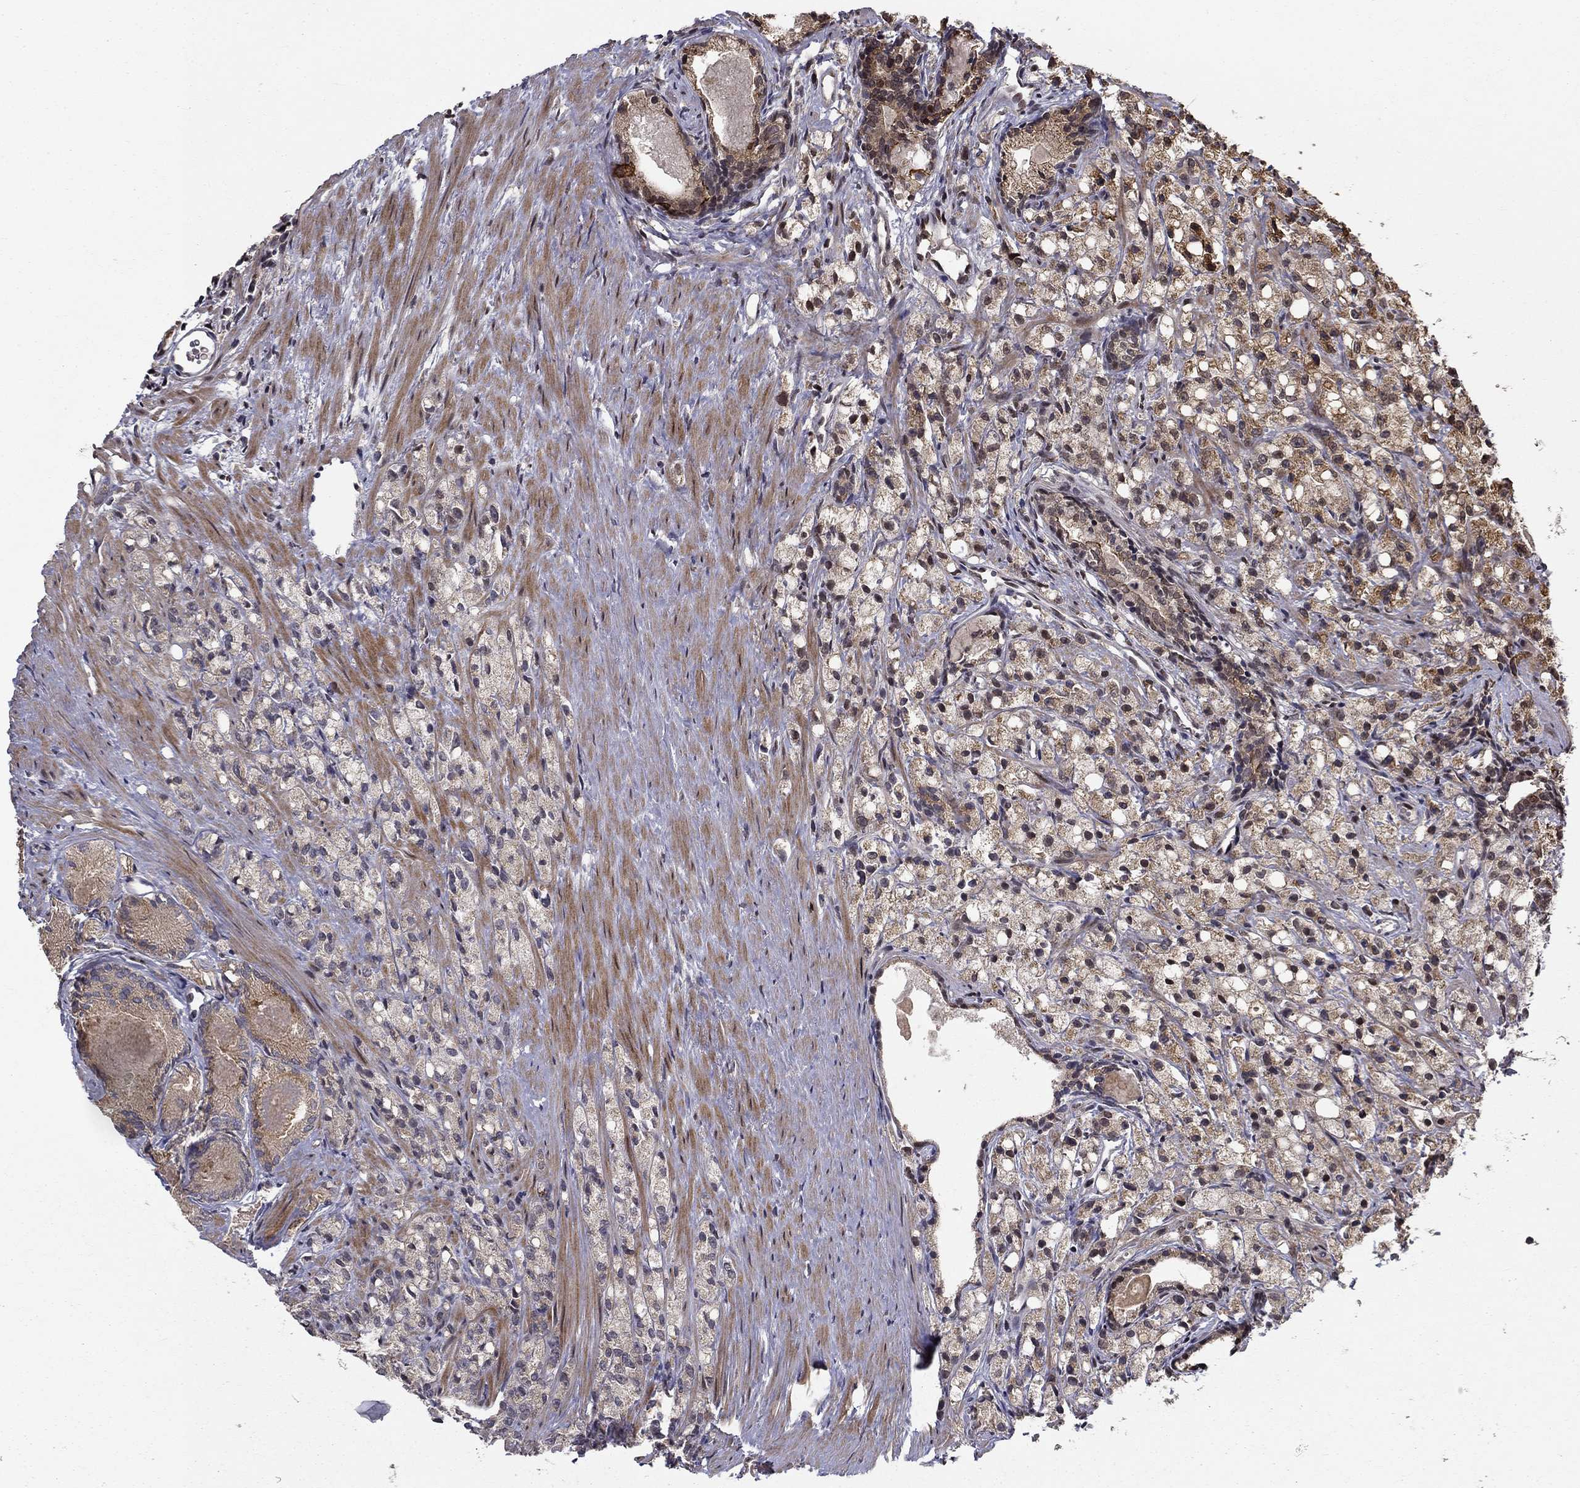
{"staining": {"intensity": "moderate", "quantity": "<25%", "location": "cytoplasmic/membranous"}, "tissue": "prostate cancer", "cell_type": "Tumor cells", "image_type": "cancer", "snomed": [{"axis": "morphology", "description": "Adenocarcinoma, High grade"}, {"axis": "topography", "description": "Prostate"}], "caption": "Protein expression analysis of human prostate cancer reveals moderate cytoplasmic/membranous positivity in about <25% of tumor cells.", "gene": "CDCA7L", "patient": {"sex": "male", "age": 75}}